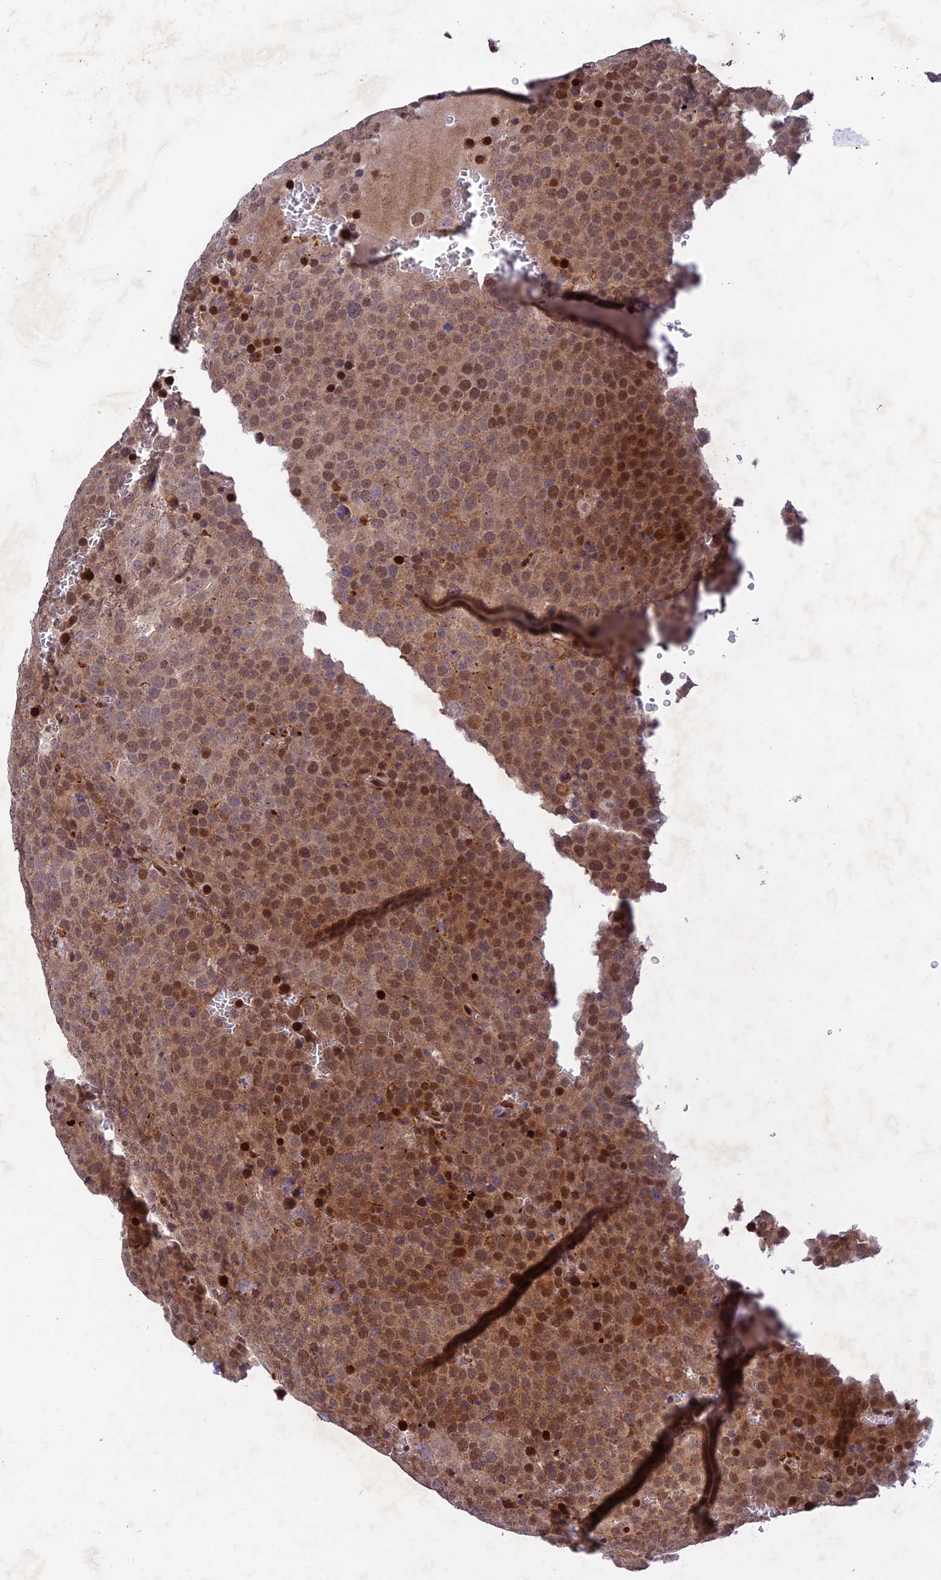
{"staining": {"intensity": "moderate", "quantity": ">75%", "location": "cytoplasmic/membranous,nuclear"}, "tissue": "testis cancer", "cell_type": "Tumor cells", "image_type": "cancer", "snomed": [{"axis": "morphology", "description": "Seminoma, NOS"}, {"axis": "topography", "description": "Testis"}], "caption": "This image shows immunohistochemistry staining of human testis seminoma, with medium moderate cytoplasmic/membranous and nuclear staining in about >75% of tumor cells.", "gene": "WDR55", "patient": {"sex": "male", "age": 71}}